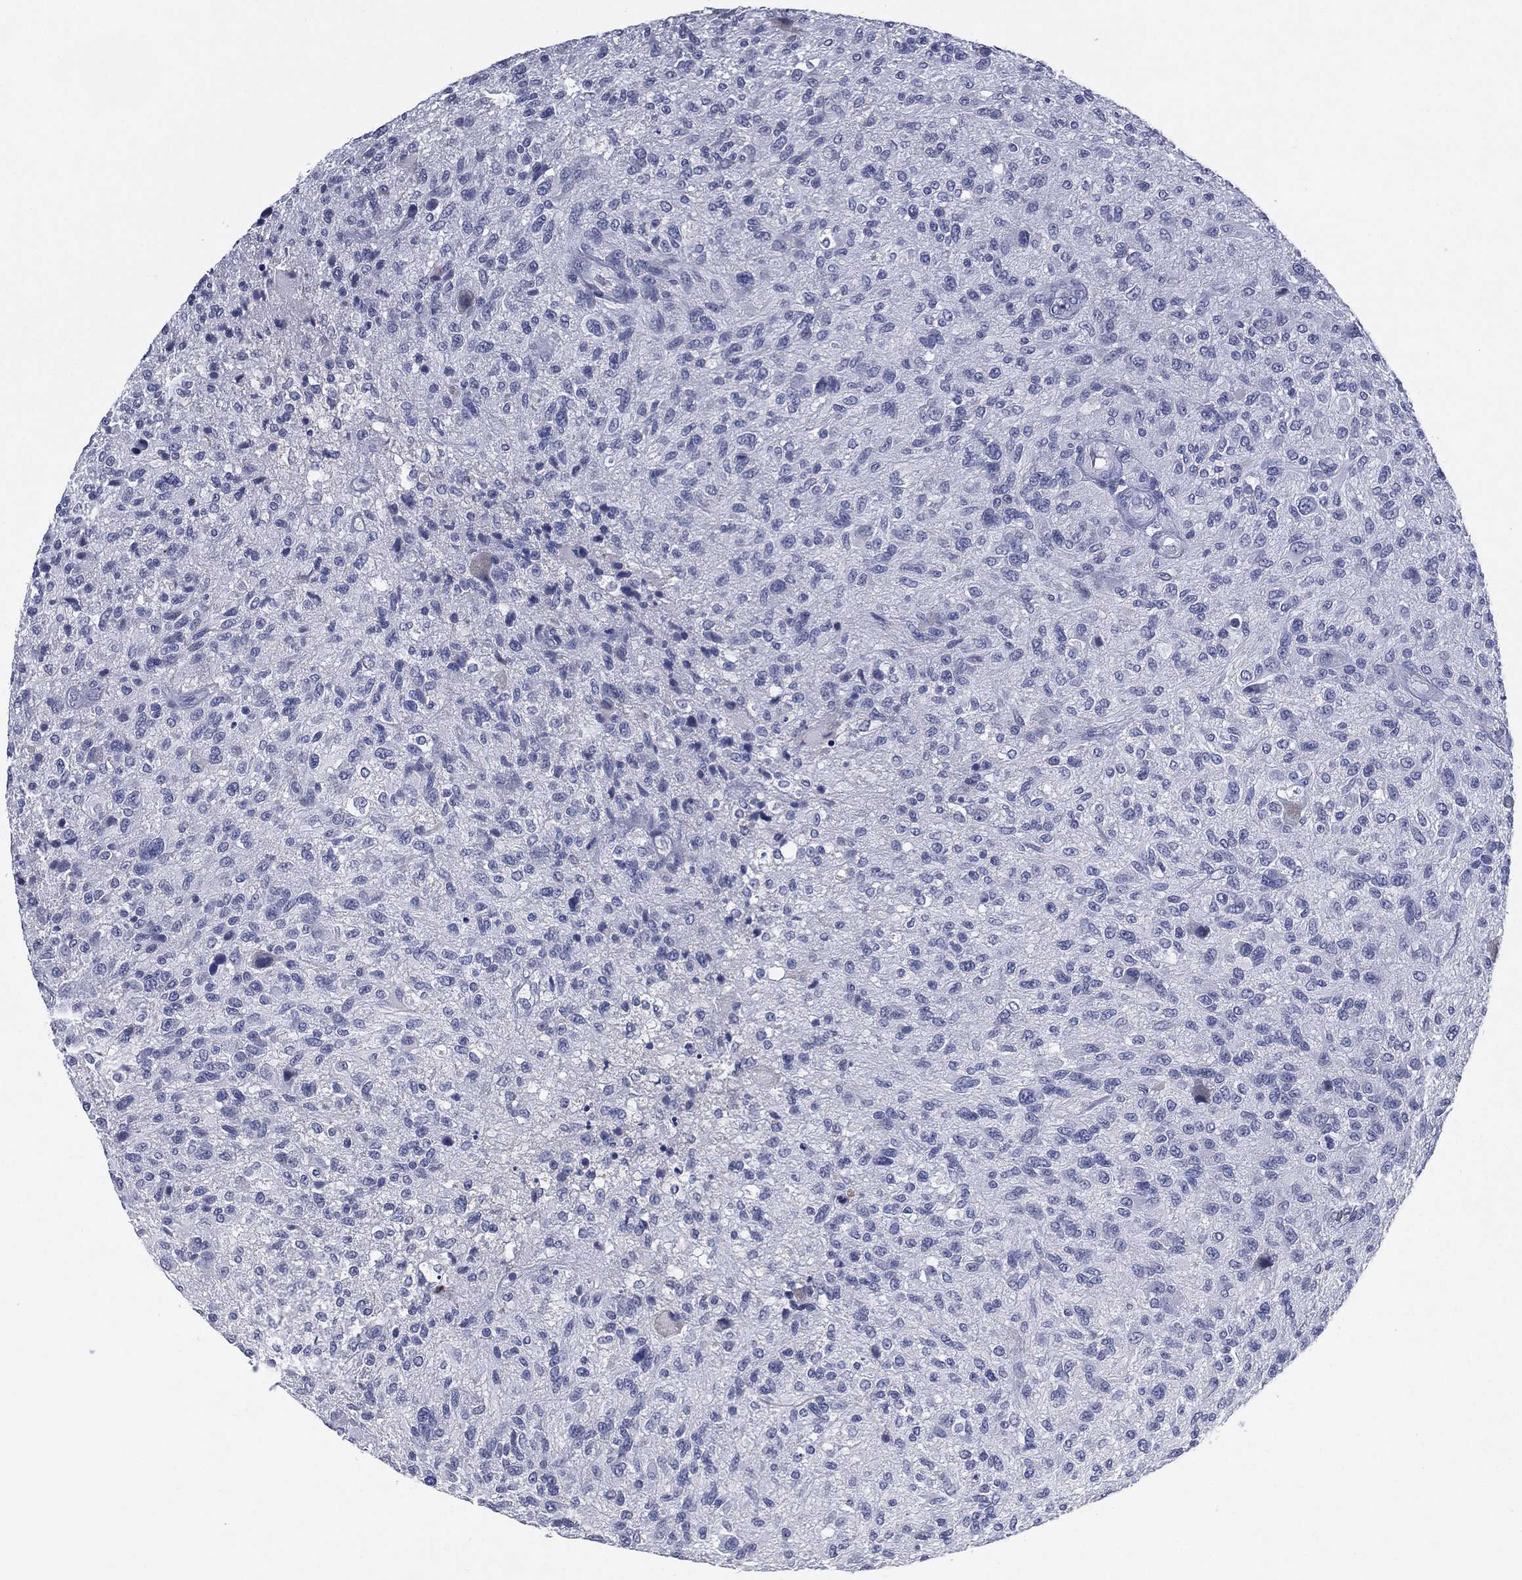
{"staining": {"intensity": "negative", "quantity": "none", "location": "none"}, "tissue": "glioma", "cell_type": "Tumor cells", "image_type": "cancer", "snomed": [{"axis": "morphology", "description": "Glioma, malignant, High grade"}, {"axis": "topography", "description": "Brain"}], "caption": "Tumor cells are negative for protein expression in human malignant glioma (high-grade). (DAB IHC visualized using brightfield microscopy, high magnification).", "gene": "KRT35", "patient": {"sex": "male", "age": 47}}